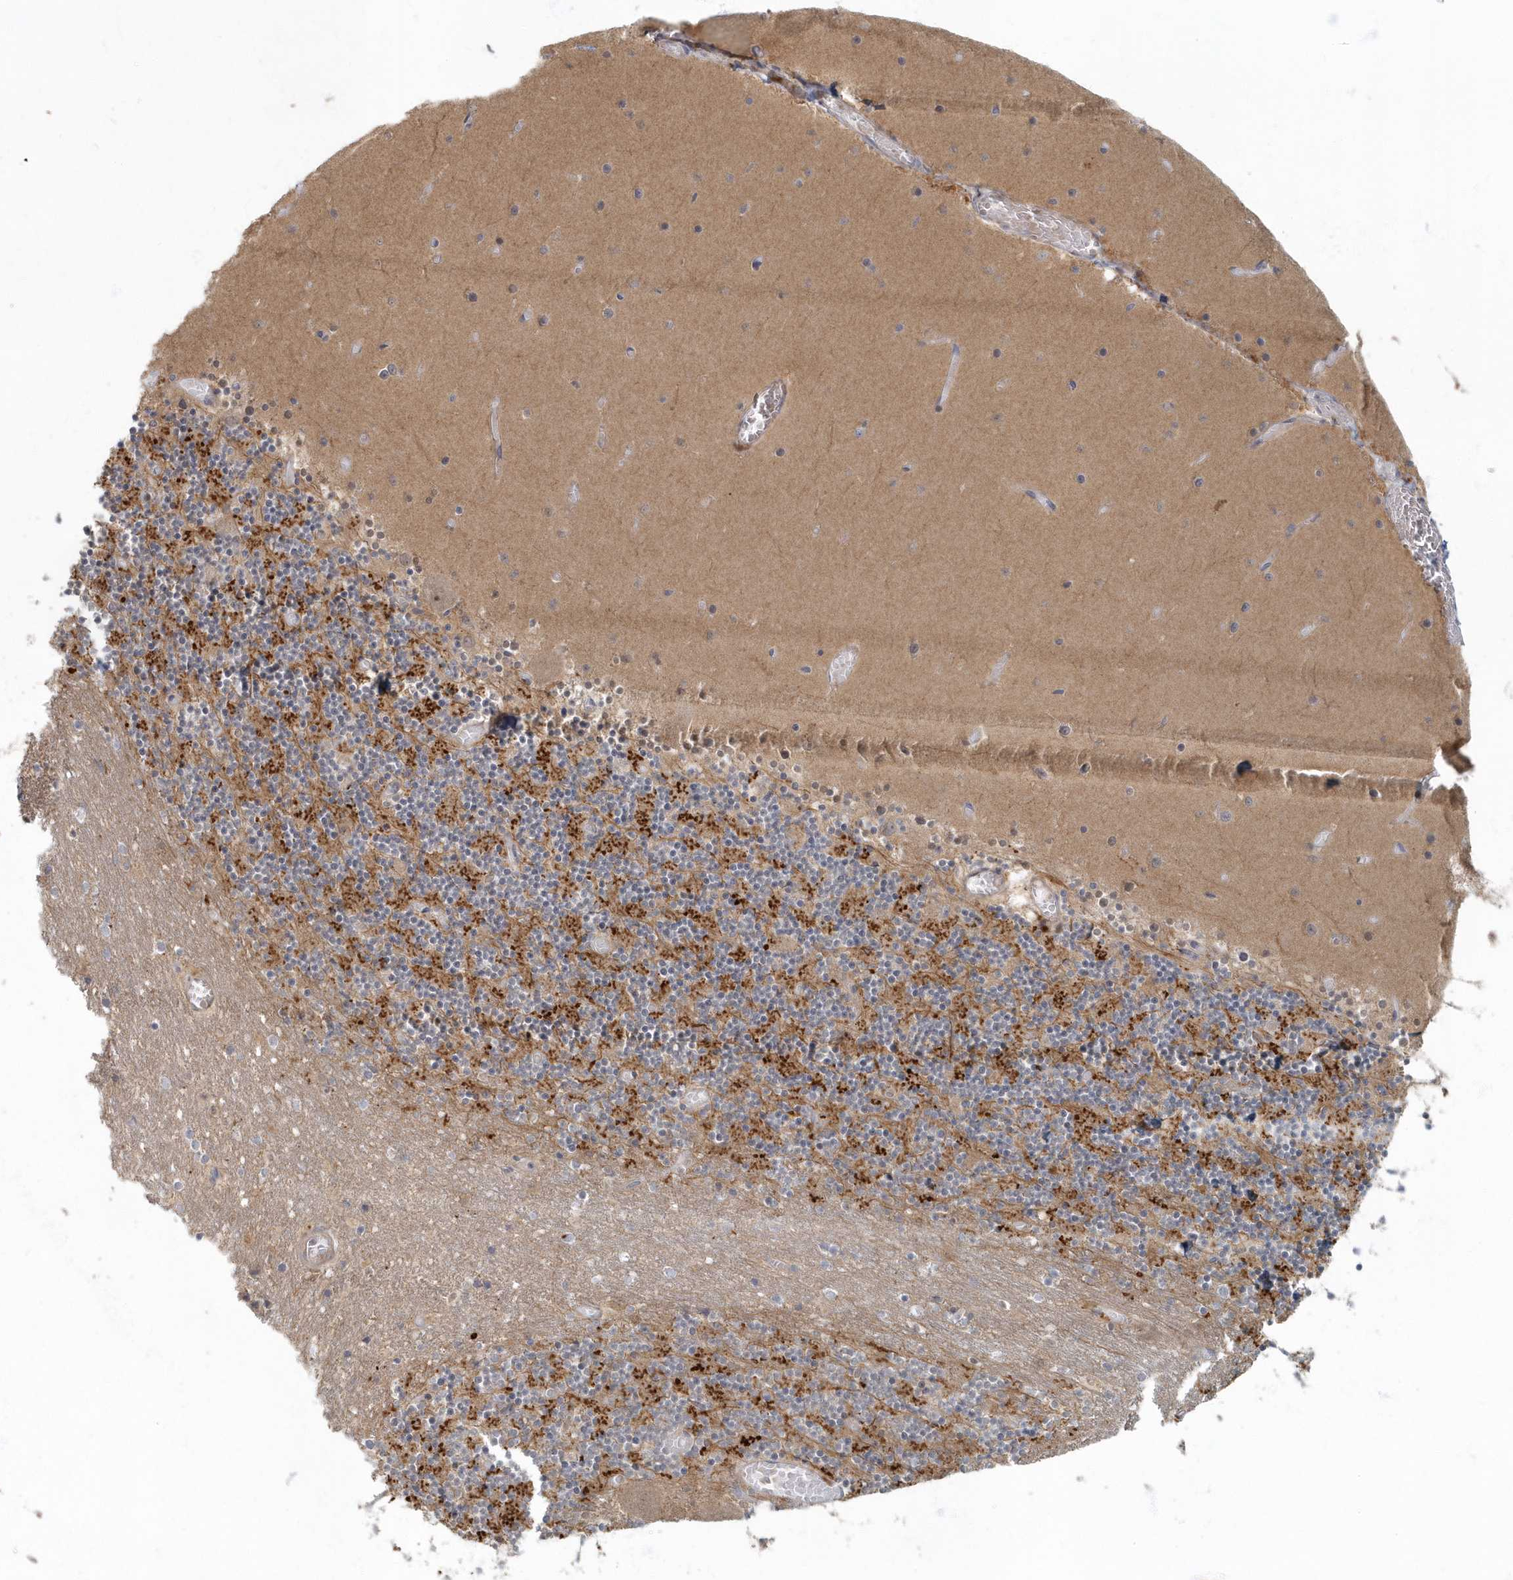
{"staining": {"intensity": "moderate", "quantity": "25%-75%", "location": "cytoplasmic/membranous"}, "tissue": "cerebellum", "cell_type": "Cells in granular layer", "image_type": "normal", "snomed": [{"axis": "morphology", "description": "Normal tissue, NOS"}, {"axis": "topography", "description": "Cerebellum"}], "caption": "Approximately 25%-75% of cells in granular layer in normal cerebellum display moderate cytoplasmic/membranous protein positivity as visualized by brown immunohistochemical staining.", "gene": "ARHGEF38", "patient": {"sex": "female", "age": 28}}